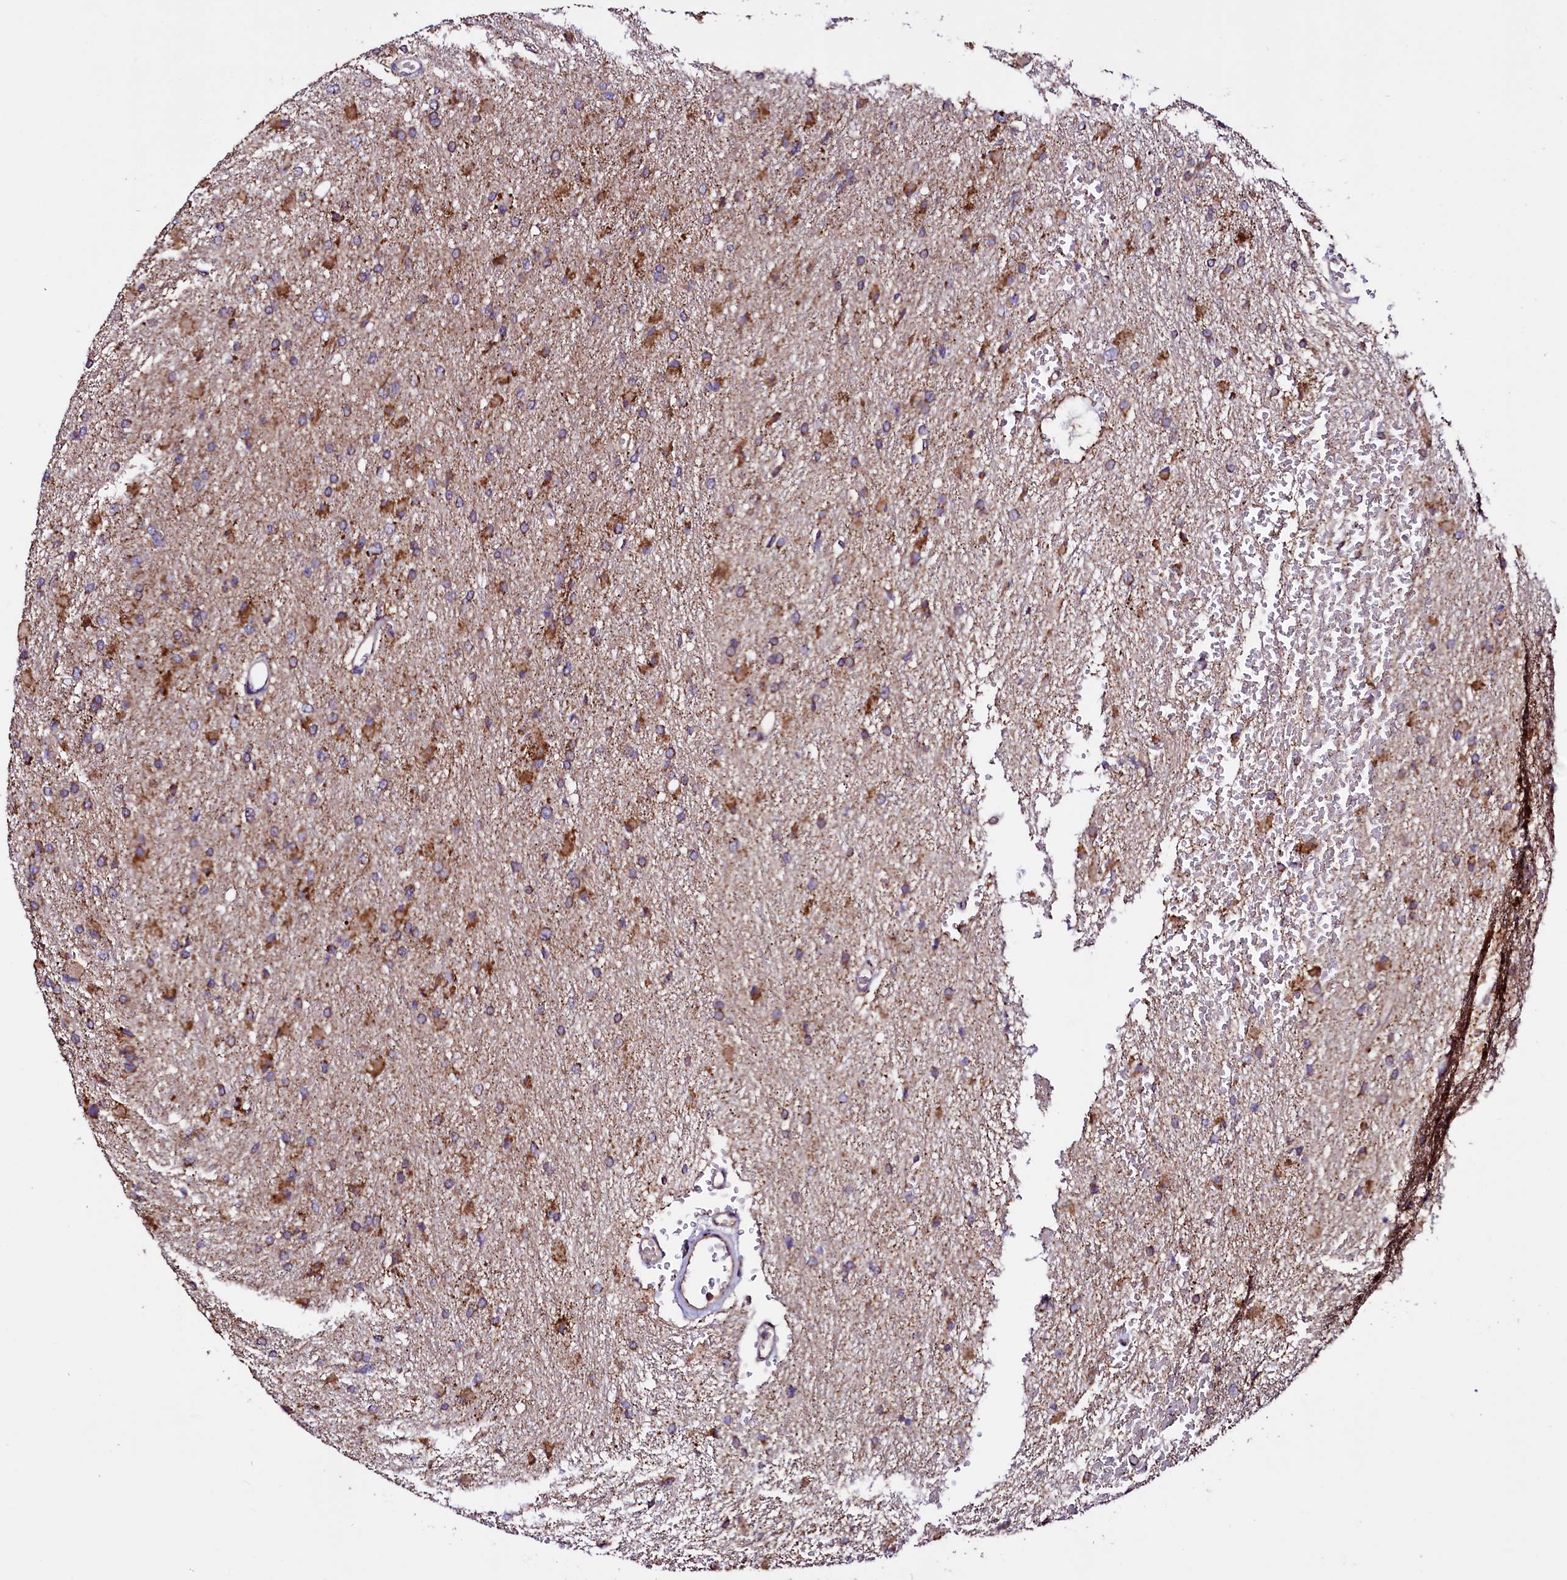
{"staining": {"intensity": "moderate", "quantity": ">75%", "location": "cytoplasmic/membranous"}, "tissue": "glioma", "cell_type": "Tumor cells", "image_type": "cancer", "snomed": [{"axis": "morphology", "description": "Glioma, malignant, High grade"}, {"axis": "topography", "description": "Cerebral cortex"}], "caption": "IHC staining of high-grade glioma (malignant), which displays medium levels of moderate cytoplasmic/membranous positivity in approximately >75% of tumor cells indicating moderate cytoplasmic/membranous protein staining. The staining was performed using DAB (3,3'-diaminobenzidine) (brown) for protein detection and nuclei were counterstained in hematoxylin (blue).", "gene": "STARD5", "patient": {"sex": "female", "age": 36}}